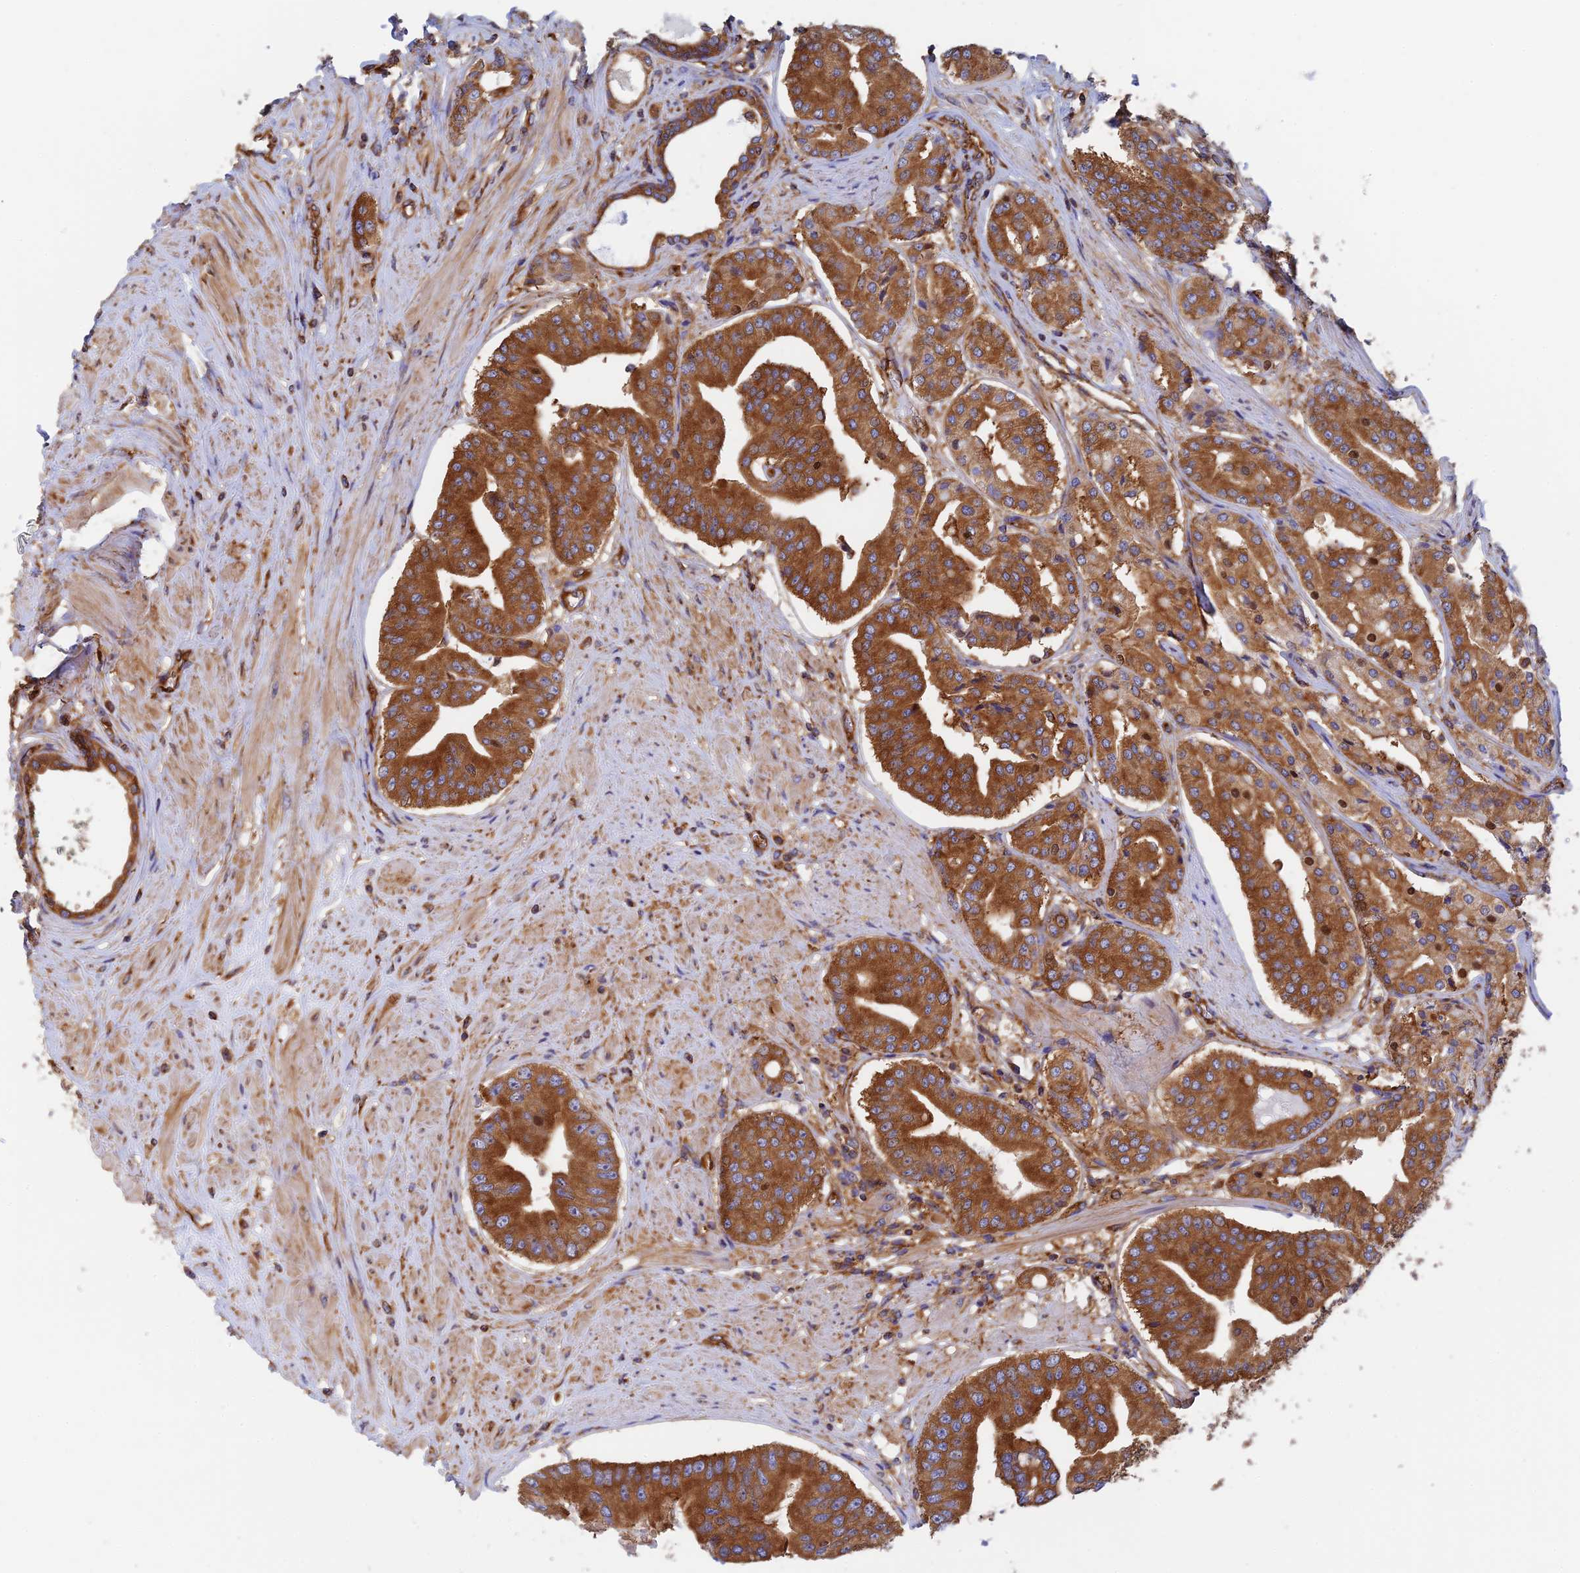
{"staining": {"intensity": "strong", "quantity": ">75%", "location": "cytoplasmic/membranous"}, "tissue": "prostate cancer", "cell_type": "Tumor cells", "image_type": "cancer", "snomed": [{"axis": "morphology", "description": "Adenocarcinoma, High grade"}, {"axis": "topography", "description": "Prostate"}], "caption": "Immunohistochemistry (IHC) of human high-grade adenocarcinoma (prostate) reveals high levels of strong cytoplasmic/membranous expression in about >75% of tumor cells. (brown staining indicates protein expression, while blue staining denotes nuclei).", "gene": "DCTN2", "patient": {"sex": "male", "age": 63}}